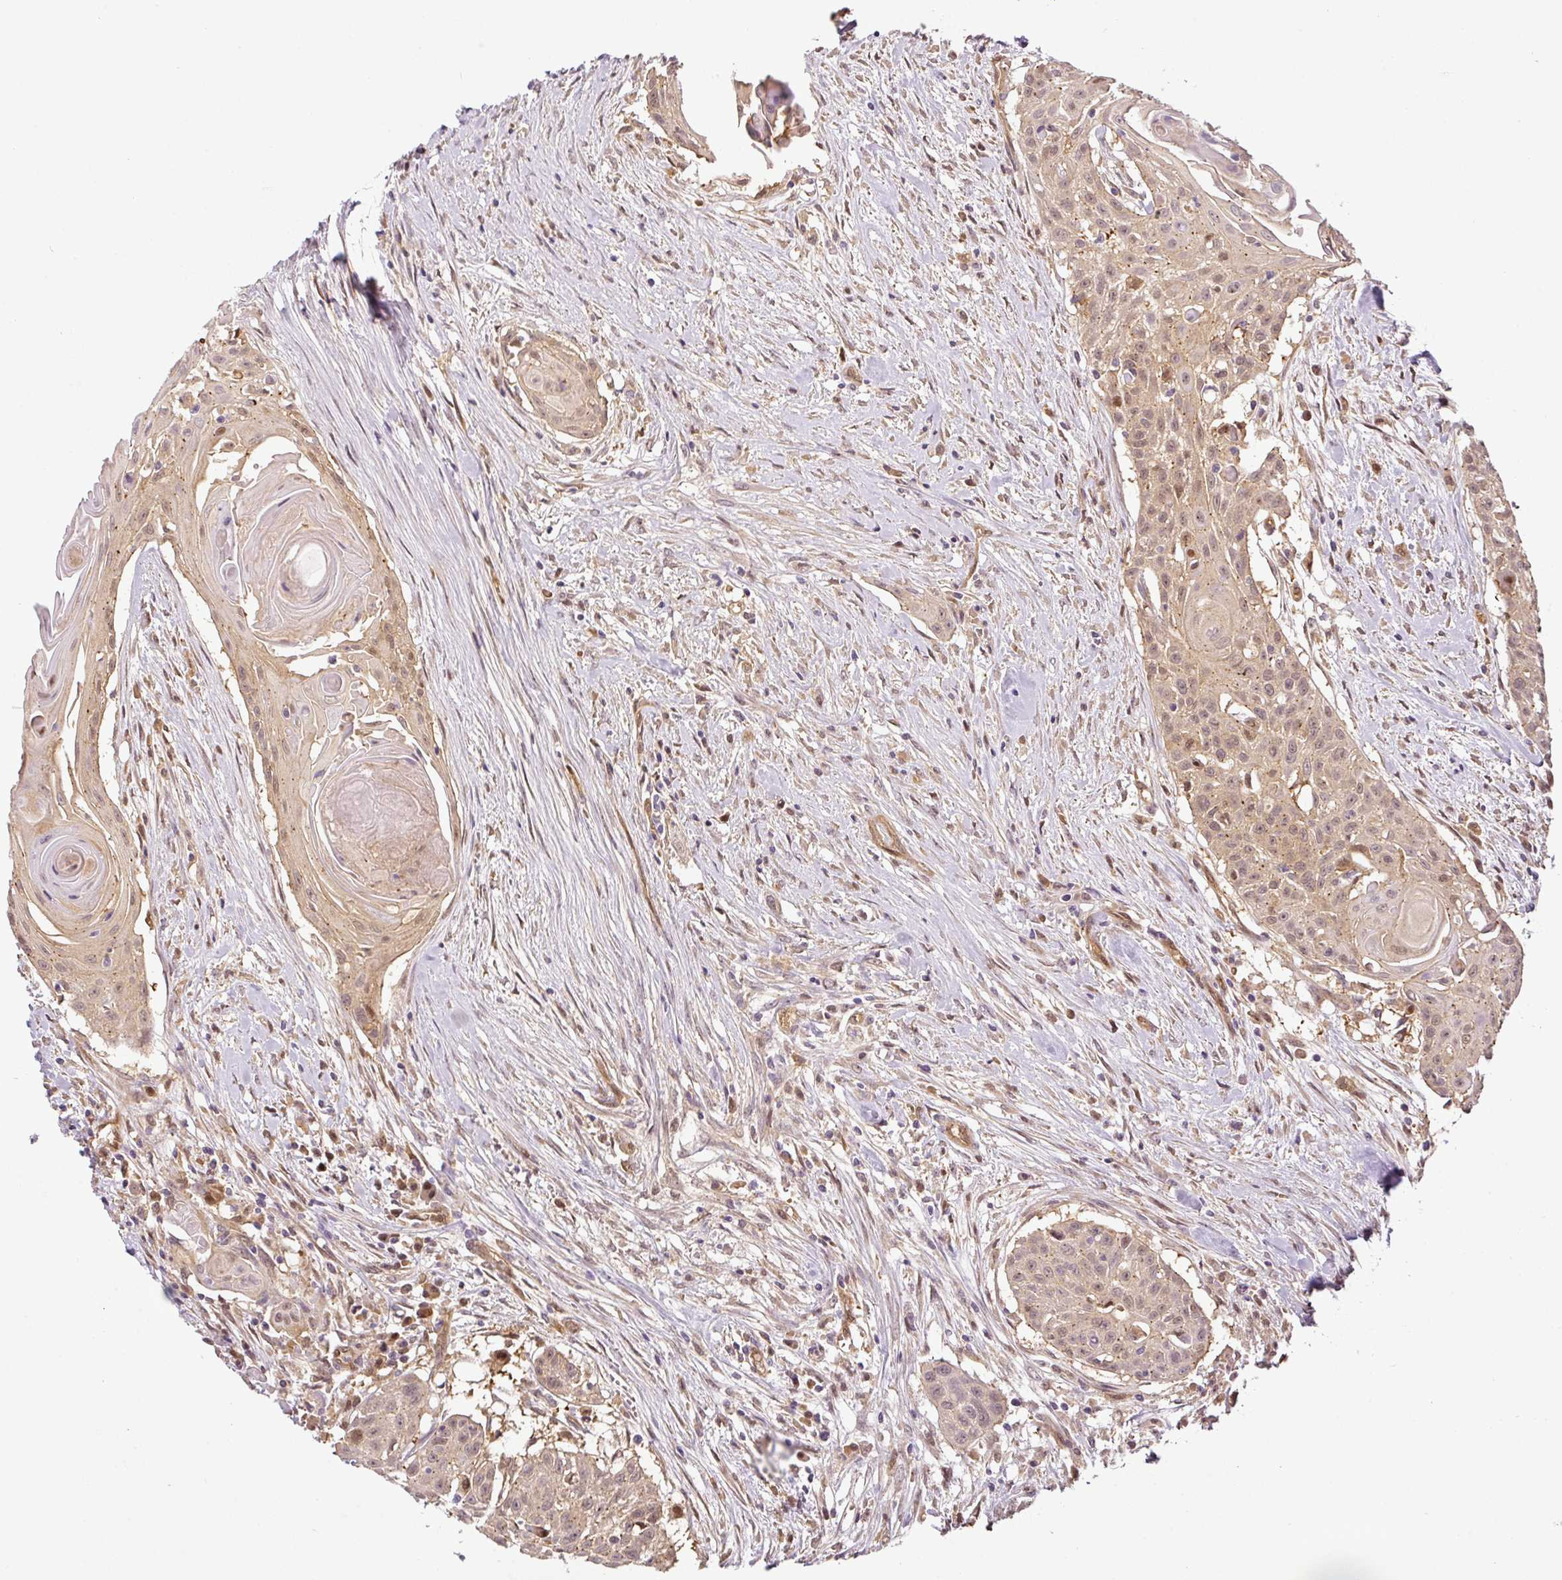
{"staining": {"intensity": "weak", "quantity": "25%-75%", "location": "cytoplasmic/membranous,nuclear"}, "tissue": "head and neck cancer", "cell_type": "Tumor cells", "image_type": "cancer", "snomed": [{"axis": "morphology", "description": "Squamous cell carcinoma, NOS"}, {"axis": "topography", "description": "Lymph node"}, {"axis": "topography", "description": "Salivary gland"}, {"axis": "topography", "description": "Head-Neck"}], "caption": "Protein expression analysis of human head and neck squamous cell carcinoma reveals weak cytoplasmic/membranous and nuclear positivity in approximately 25%-75% of tumor cells.", "gene": "ANKRD18A", "patient": {"sex": "female", "age": 74}}